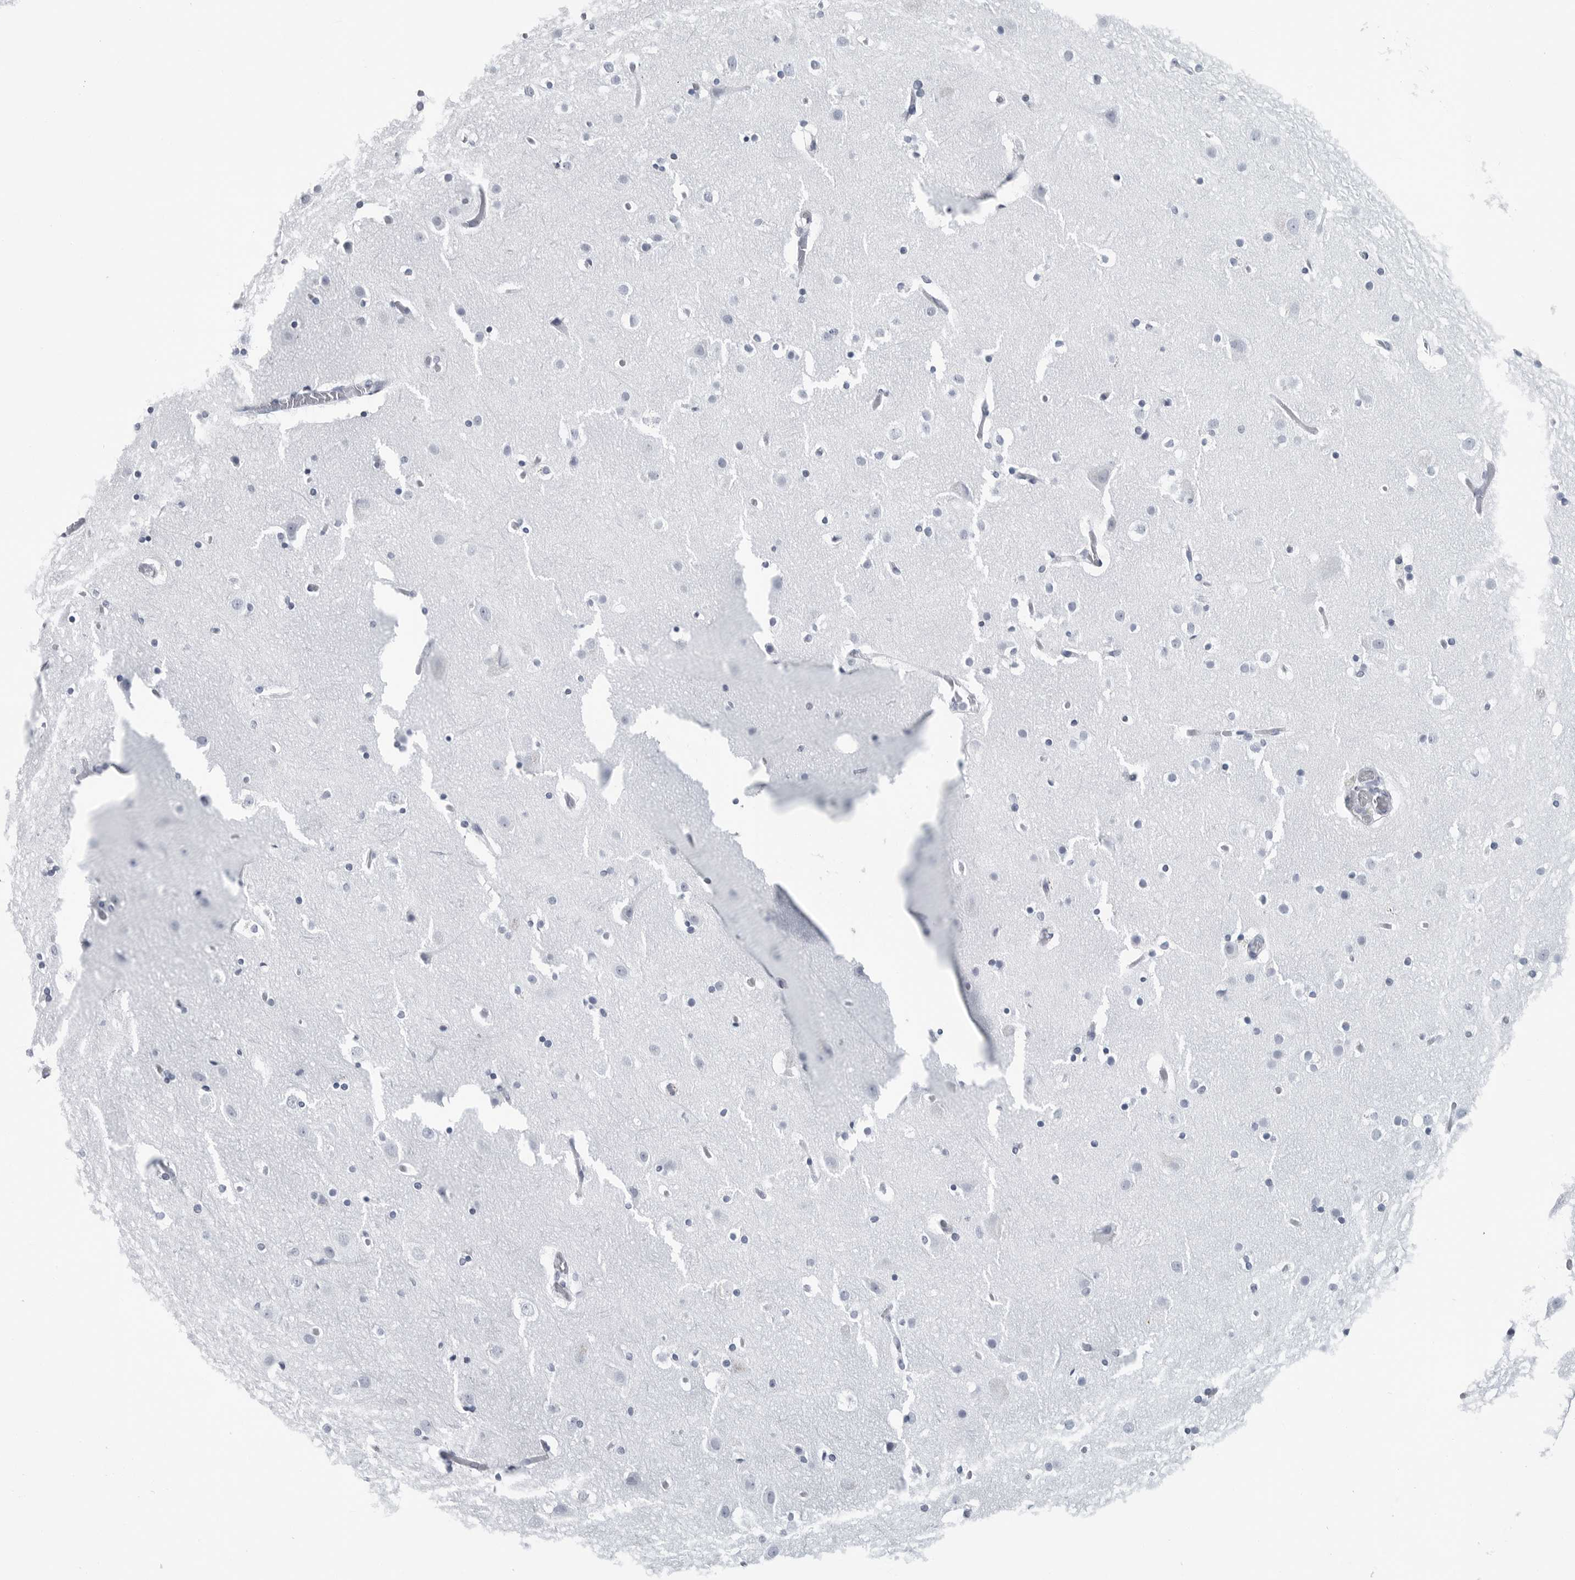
{"staining": {"intensity": "negative", "quantity": "none", "location": "none"}, "tissue": "cerebral cortex", "cell_type": "Endothelial cells", "image_type": "normal", "snomed": [{"axis": "morphology", "description": "Normal tissue, NOS"}, {"axis": "topography", "description": "Cerebral cortex"}], "caption": "Histopathology image shows no protein expression in endothelial cells of normal cerebral cortex.", "gene": "CSH1", "patient": {"sex": "male", "age": 57}}